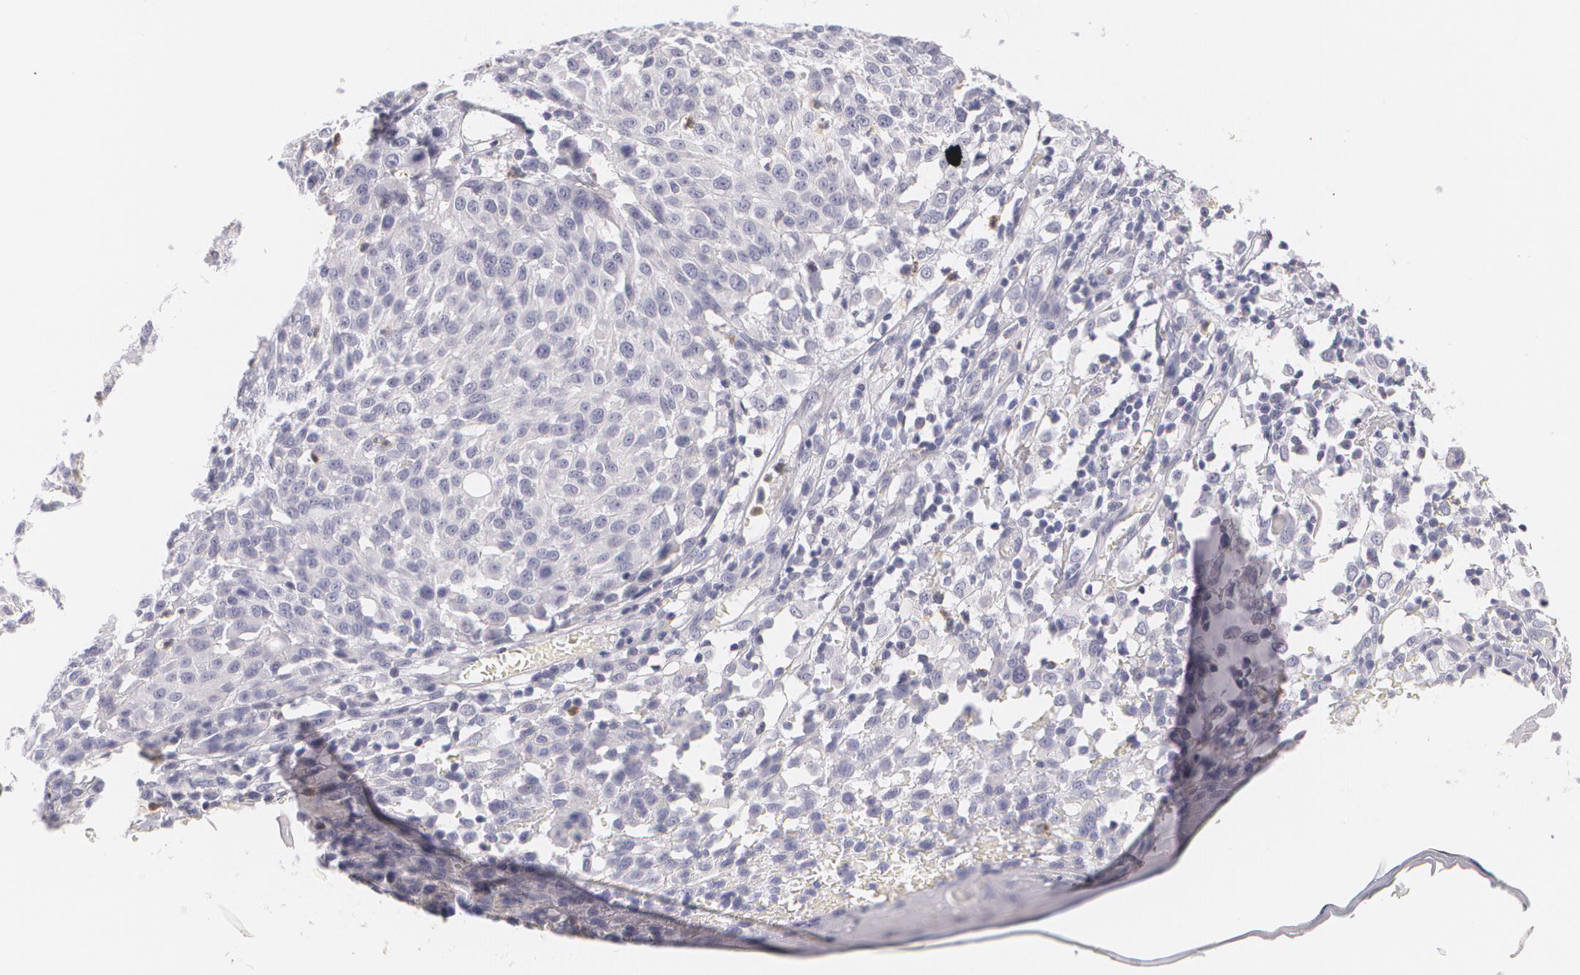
{"staining": {"intensity": "negative", "quantity": "none", "location": "none"}, "tissue": "melanoma", "cell_type": "Tumor cells", "image_type": "cancer", "snomed": [{"axis": "morphology", "description": "Malignant melanoma, NOS"}, {"axis": "topography", "description": "Skin"}], "caption": "Immunohistochemistry photomicrograph of neoplastic tissue: melanoma stained with DAB reveals no significant protein positivity in tumor cells. (Stains: DAB IHC with hematoxylin counter stain, Microscopy: brightfield microscopy at high magnification).", "gene": "FAM181A", "patient": {"sex": "female", "age": 49}}